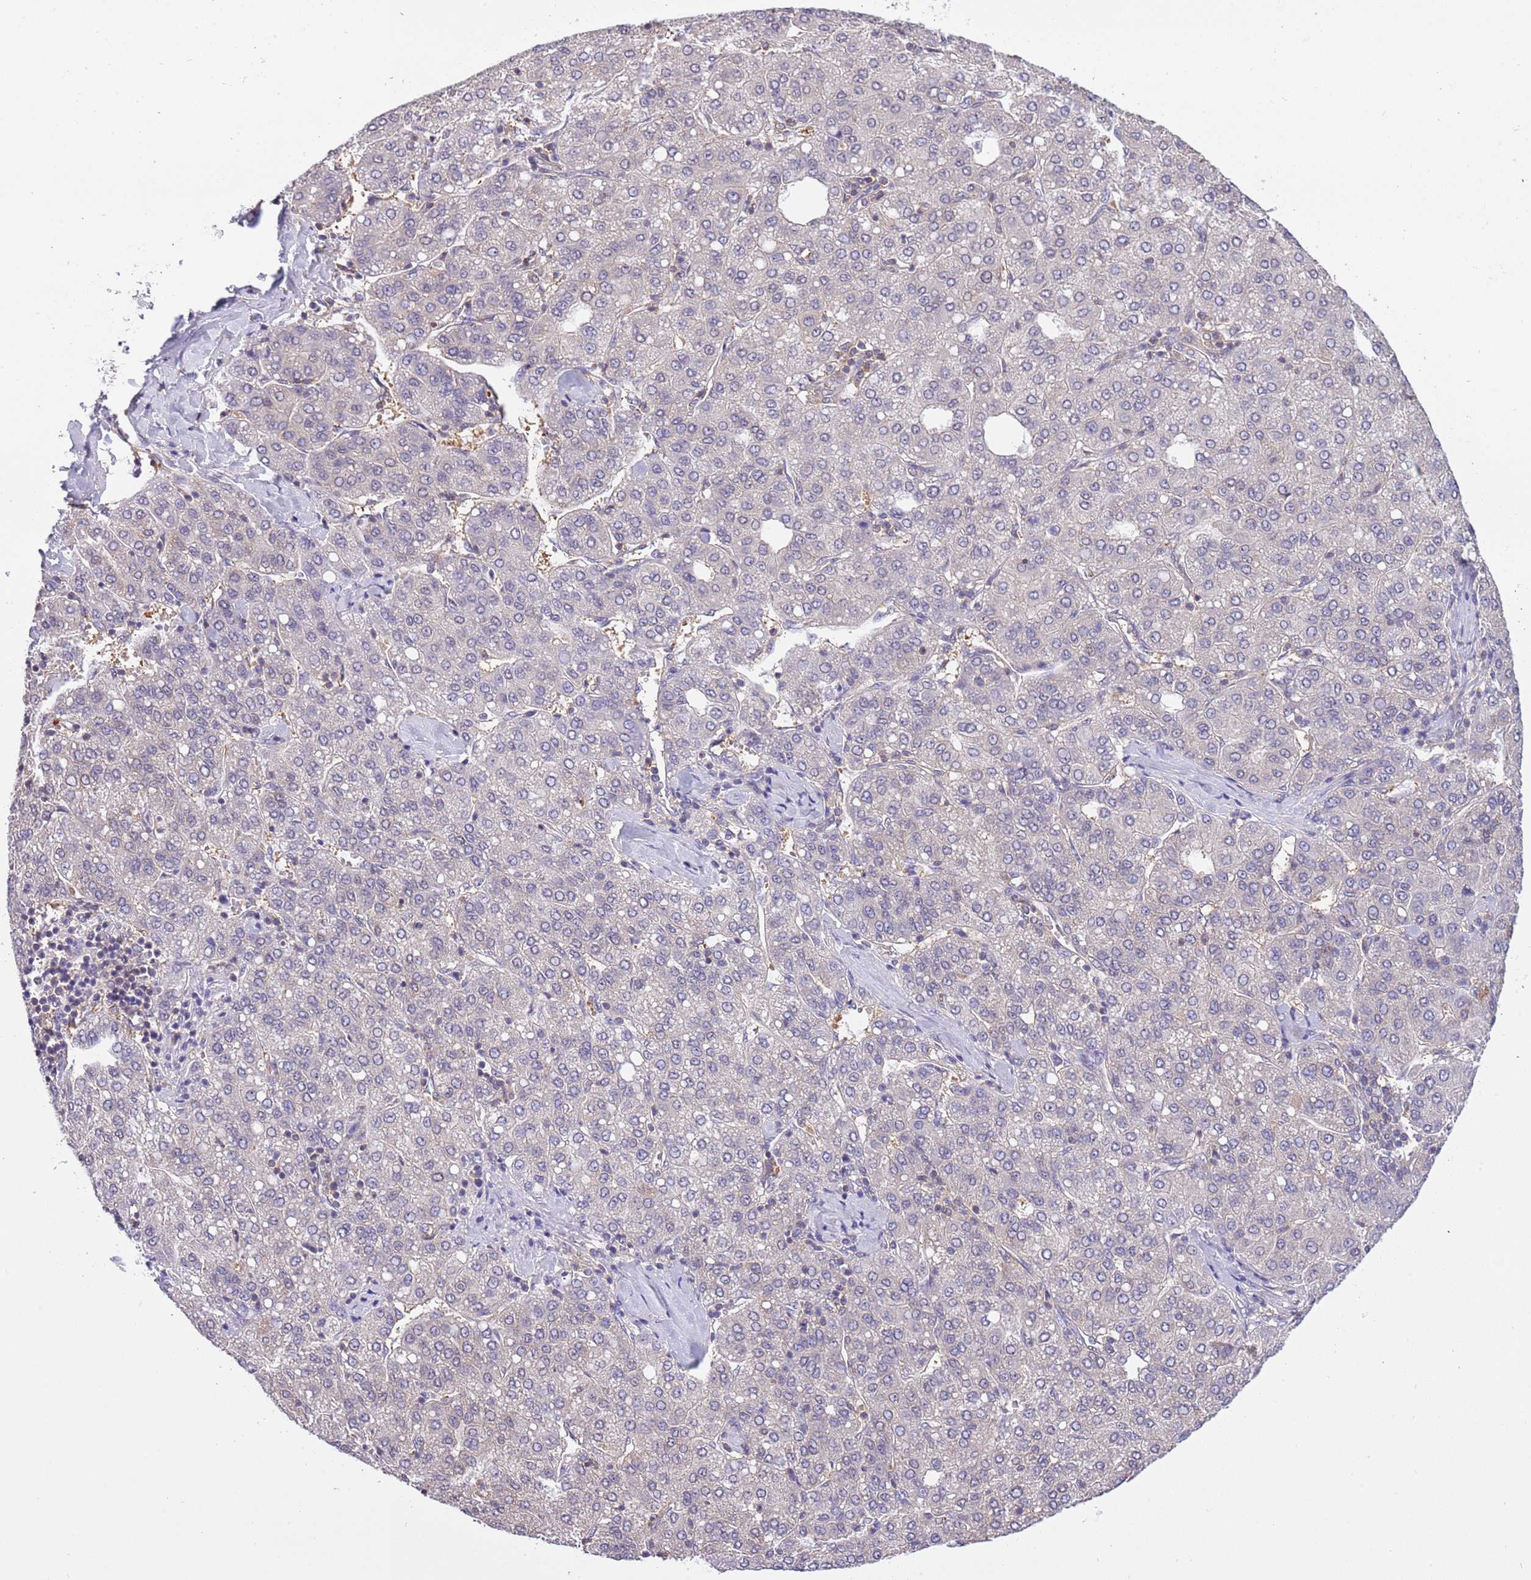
{"staining": {"intensity": "negative", "quantity": "none", "location": "none"}, "tissue": "liver cancer", "cell_type": "Tumor cells", "image_type": "cancer", "snomed": [{"axis": "morphology", "description": "Carcinoma, Hepatocellular, NOS"}, {"axis": "topography", "description": "Liver"}], "caption": "A photomicrograph of liver cancer (hepatocellular carcinoma) stained for a protein demonstrates no brown staining in tumor cells. The staining is performed using DAB (3,3'-diaminobenzidine) brown chromogen with nuclei counter-stained in using hematoxylin.", "gene": "STIP1", "patient": {"sex": "male", "age": 65}}